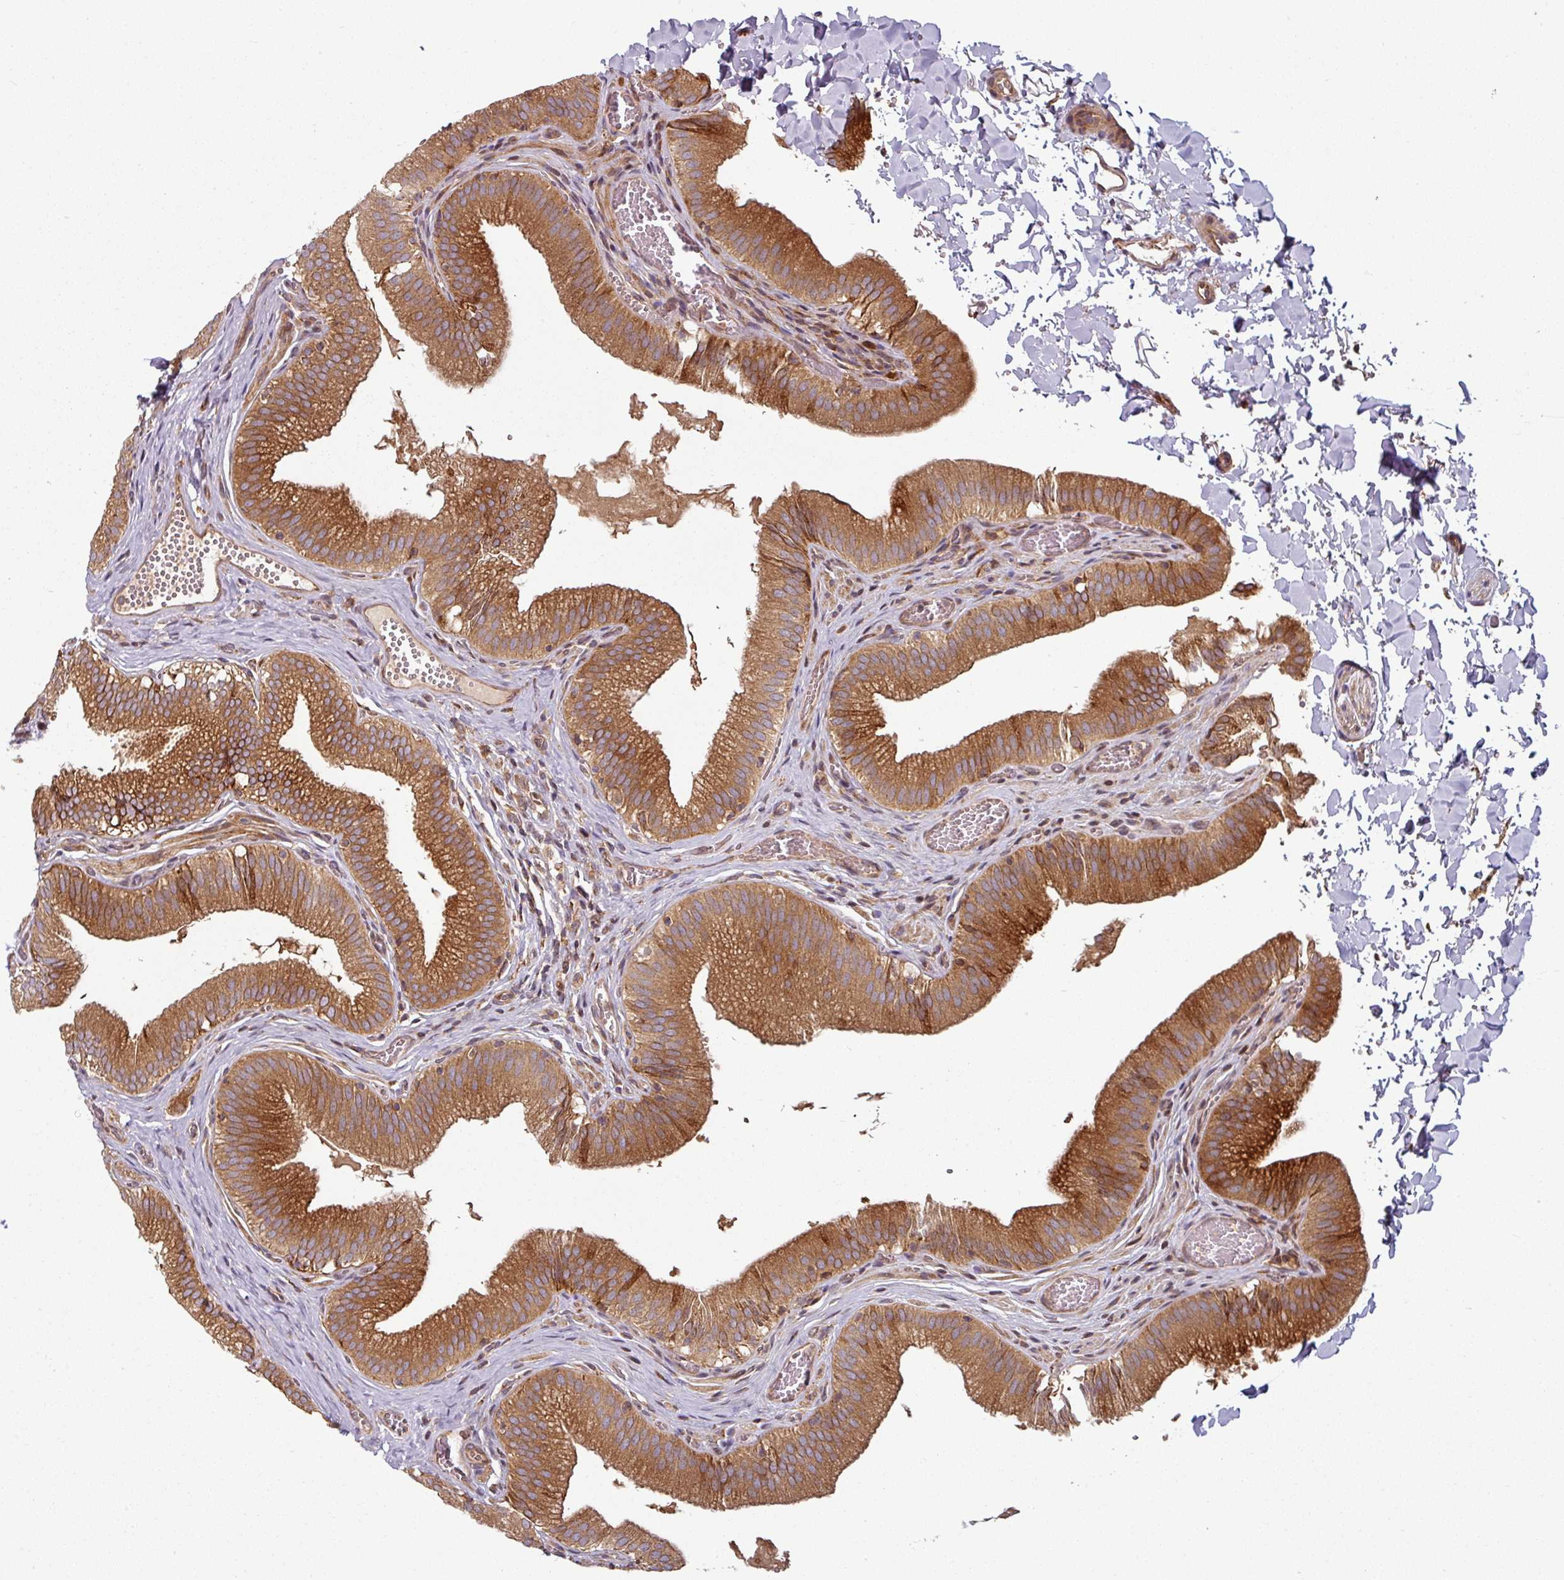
{"staining": {"intensity": "strong", "quantity": ">75%", "location": "cytoplasmic/membranous"}, "tissue": "gallbladder", "cell_type": "Glandular cells", "image_type": "normal", "snomed": [{"axis": "morphology", "description": "Normal tissue, NOS"}, {"axis": "topography", "description": "Gallbladder"}, {"axis": "topography", "description": "Peripheral nerve tissue"}], "caption": "Immunohistochemical staining of normal human gallbladder shows high levels of strong cytoplasmic/membranous staining in about >75% of glandular cells. The staining was performed using DAB, with brown indicating positive protein expression. Nuclei are stained blue with hematoxylin.", "gene": "RAB5A", "patient": {"sex": "male", "age": 17}}